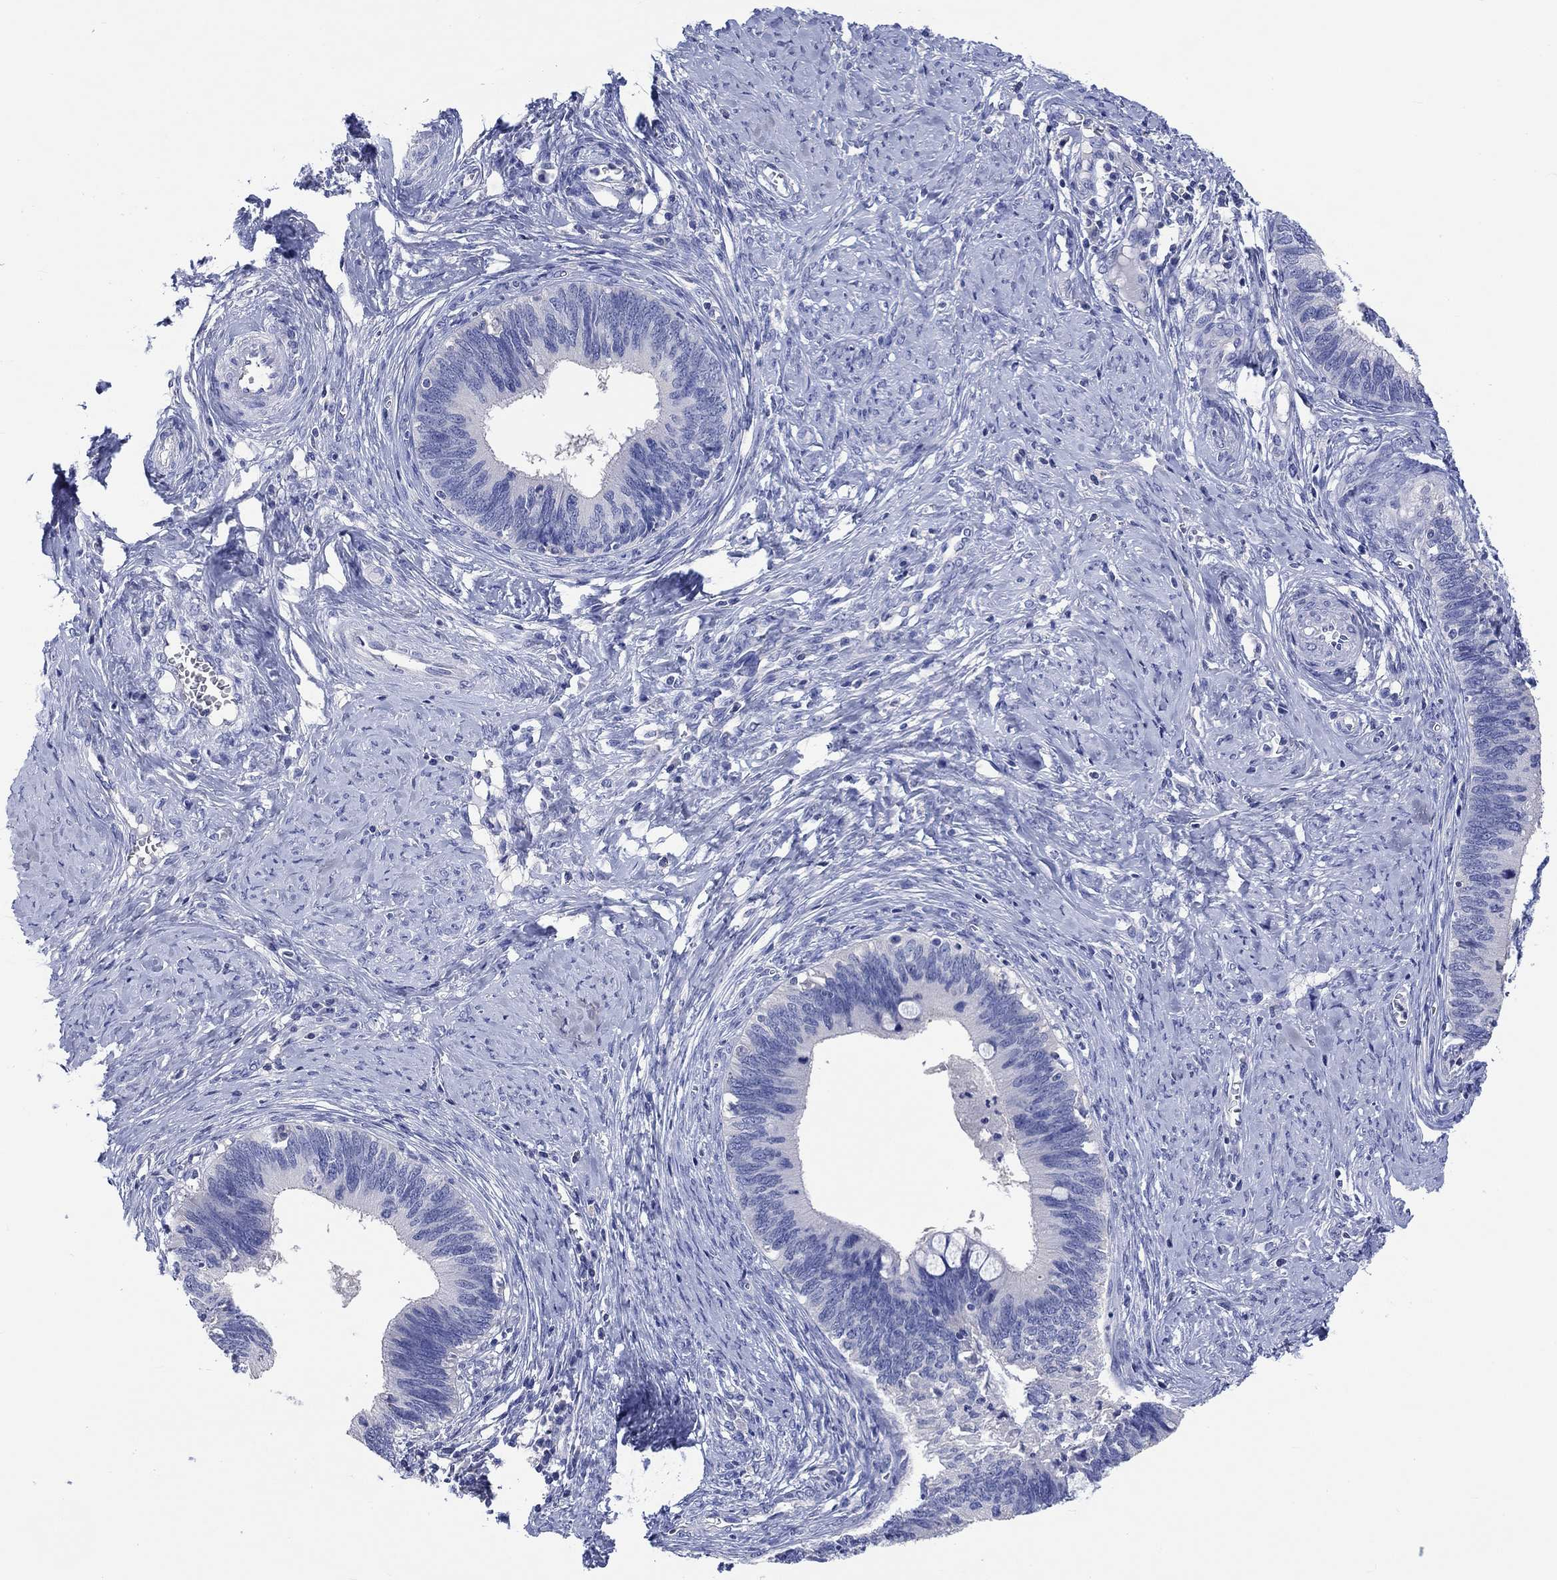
{"staining": {"intensity": "negative", "quantity": "none", "location": "none"}, "tissue": "cervical cancer", "cell_type": "Tumor cells", "image_type": "cancer", "snomed": [{"axis": "morphology", "description": "Adenocarcinoma, NOS"}, {"axis": "topography", "description": "Cervix"}], "caption": "This histopathology image is of cervical cancer stained with IHC to label a protein in brown with the nuclei are counter-stained blue. There is no expression in tumor cells.", "gene": "TOMM20L", "patient": {"sex": "female", "age": 42}}